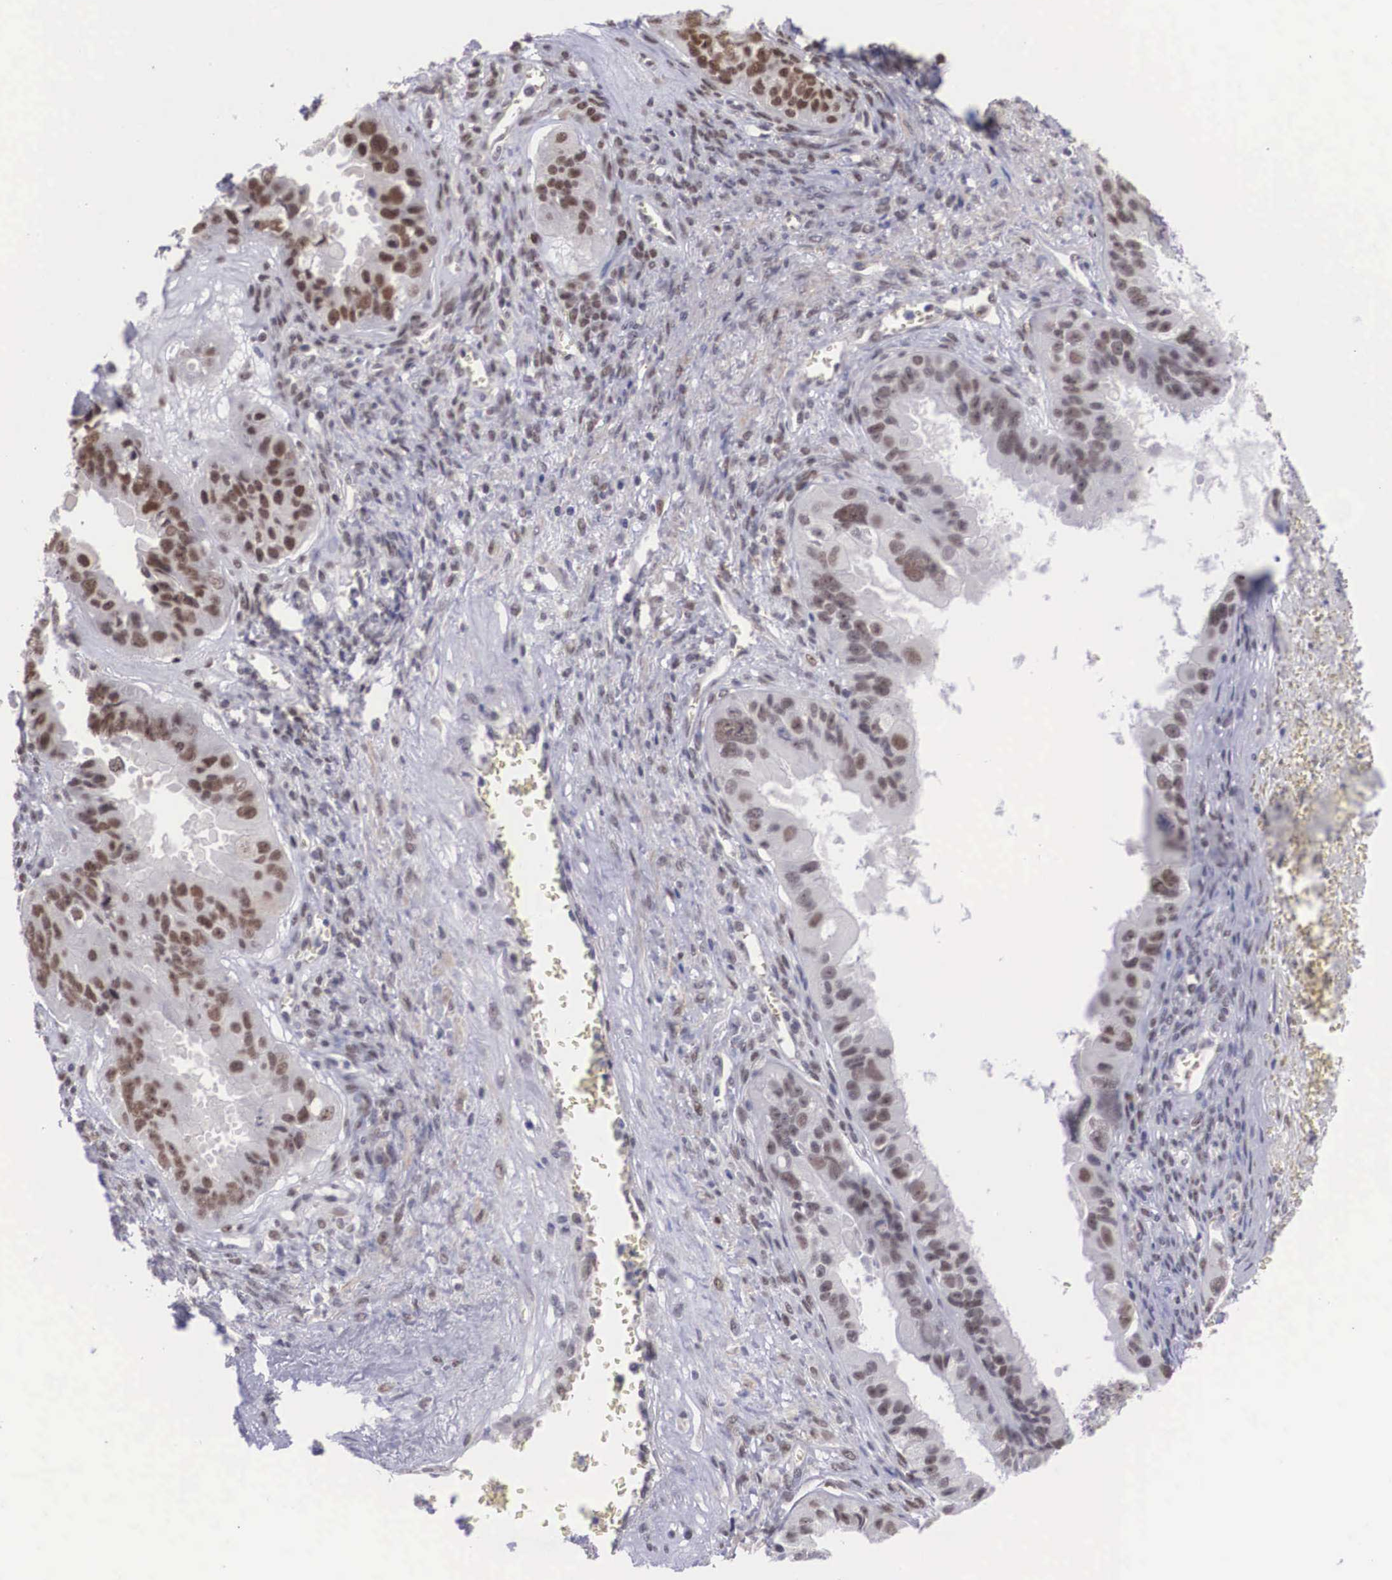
{"staining": {"intensity": "weak", "quantity": ">75%", "location": "nuclear"}, "tissue": "ovarian cancer", "cell_type": "Tumor cells", "image_type": "cancer", "snomed": [{"axis": "morphology", "description": "Carcinoma, endometroid"}, {"axis": "topography", "description": "Ovary"}], "caption": "IHC histopathology image of human endometroid carcinoma (ovarian) stained for a protein (brown), which shows low levels of weak nuclear expression in about >75% of tumor cells.", "gene": "ZNF275", "patient": {"sex": "female", "age": 85}}